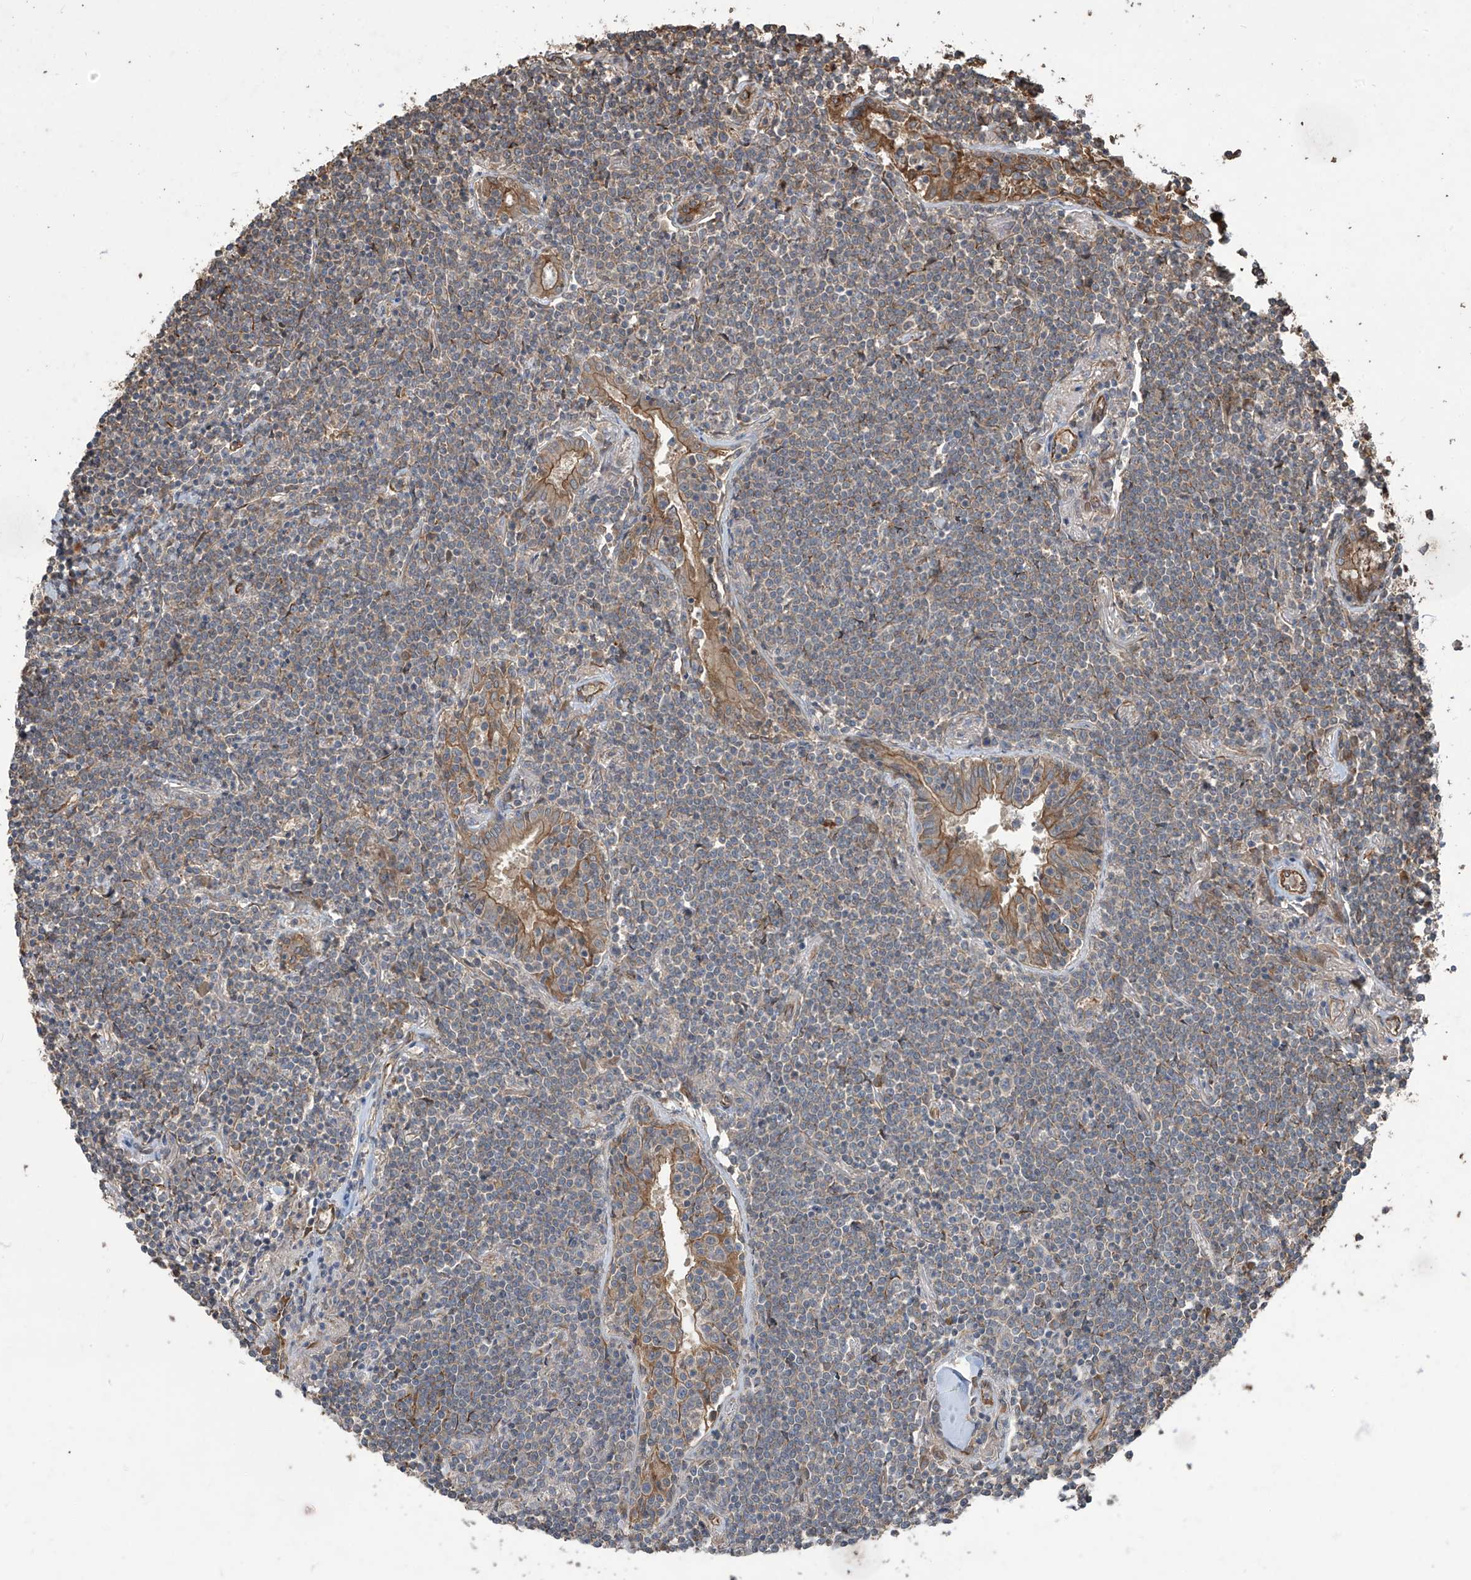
{"staining": {"intensity": "moderate", "quantity": "<25%", "location": "cytoplasmic/membranous"}, "tissue": "lymphoma", "cell_type": "Tumor cells", "image_type": "cancer", "snomed": [{"axis": "morphology", "description": "Malignant lymphoma, non-Hodgkin's type, Low grade"}, {"axis": "topography", "description": "Lung"}], "caption": "An image of lymphoma stained for a protein displays moderate cytoplasmic/membranous brown staining in tumor cells.", "gene": "AGBL5", "patient": {"sex": "female", "age": 71}}